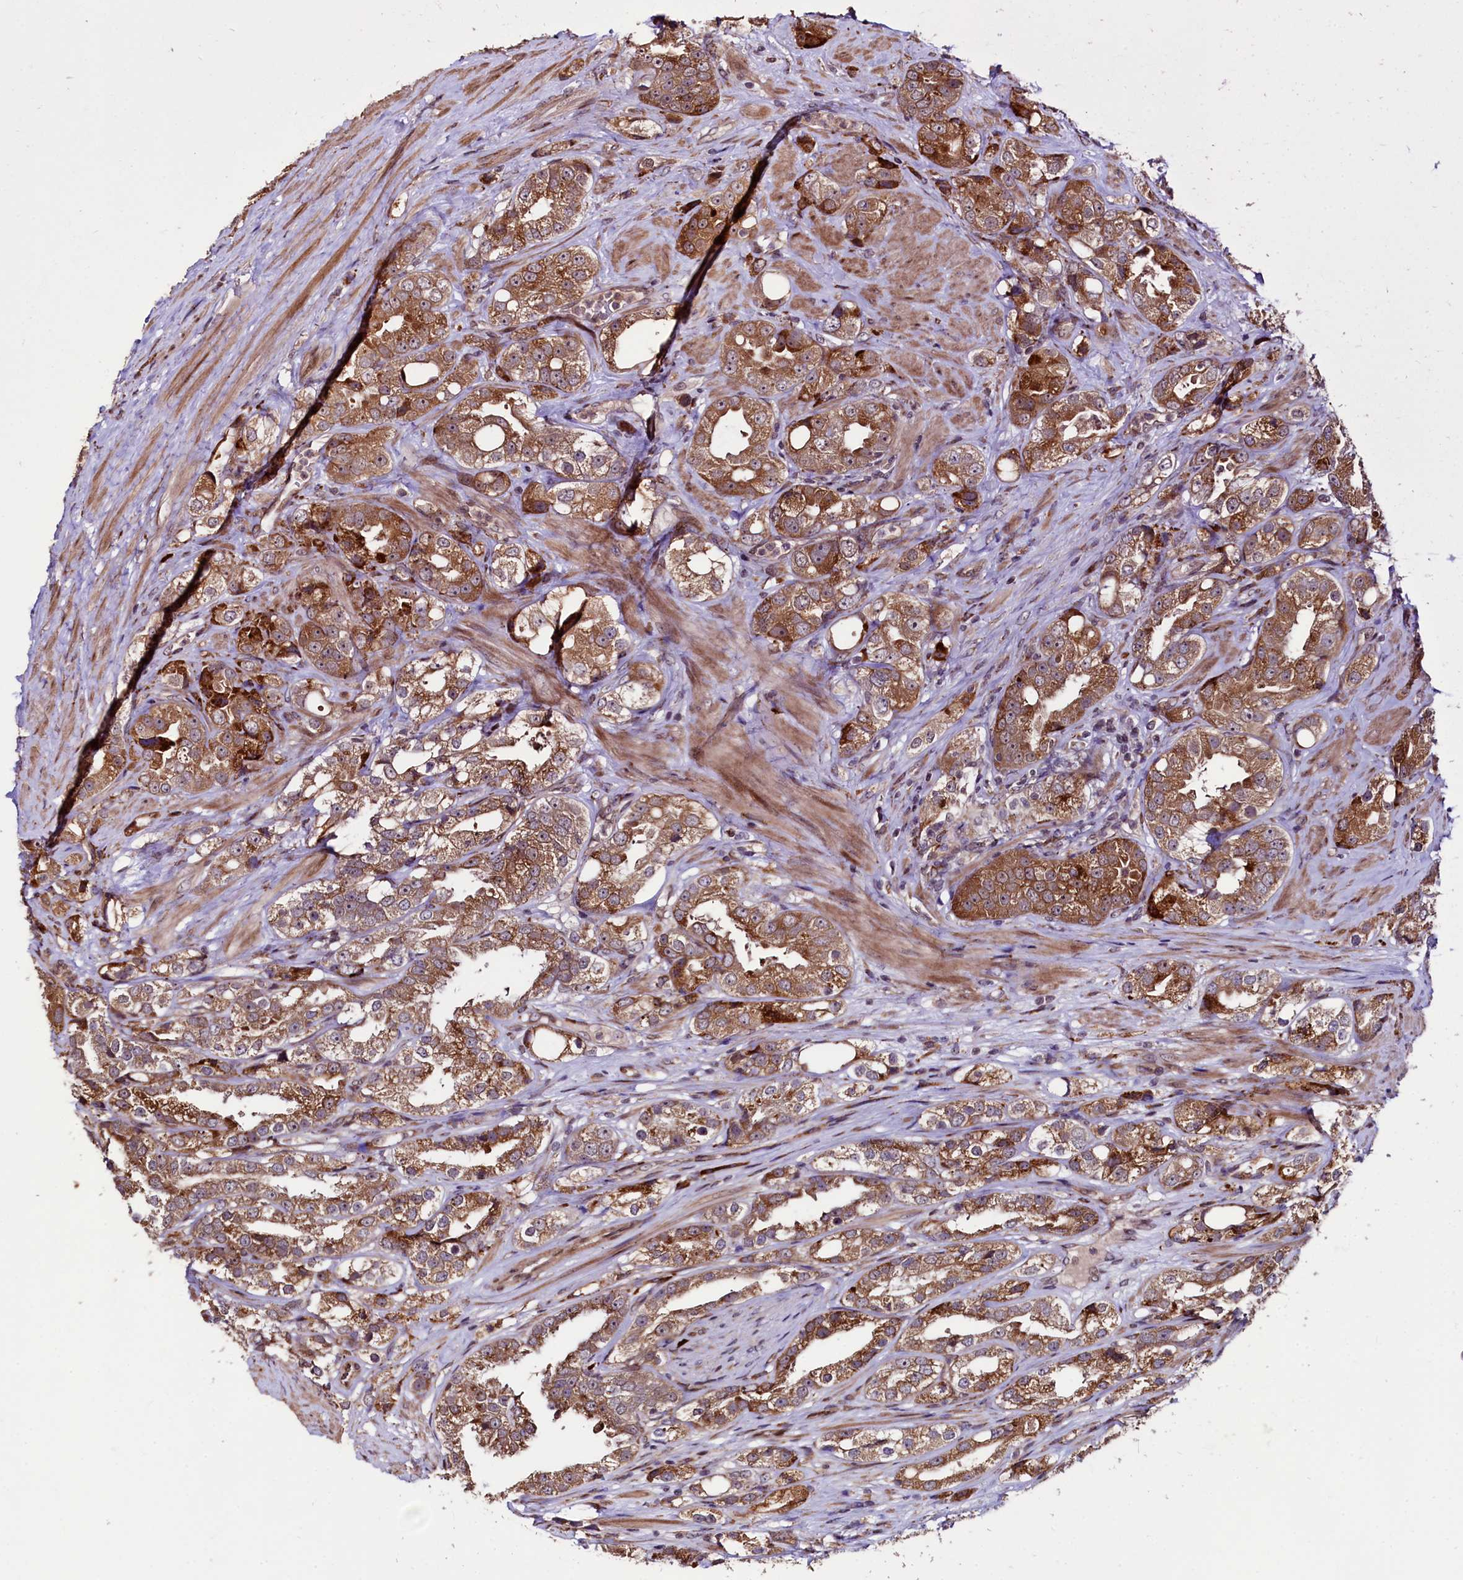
{"staining": {"intensity": "strong", "quantity": ">75%", "location": "cytoplasmic/membranous"}, "tissue": "prostate cancer", "cell_type": "Tumor cells", "image_type": "cancer", "snomed": [{"axis": "morphology", "description": "Adenocarcinoma, NOS"}, {"axis": "topography", "description": "Prostate"}], "caption": "This image reveals IHC staining of adenocarcinoma (prostate), with high strong cytoplasmic/membranous positivity in about >75% of tumor cells.", "gene": "C5orf15", "patient": {"sex": "male", "age": 79}}